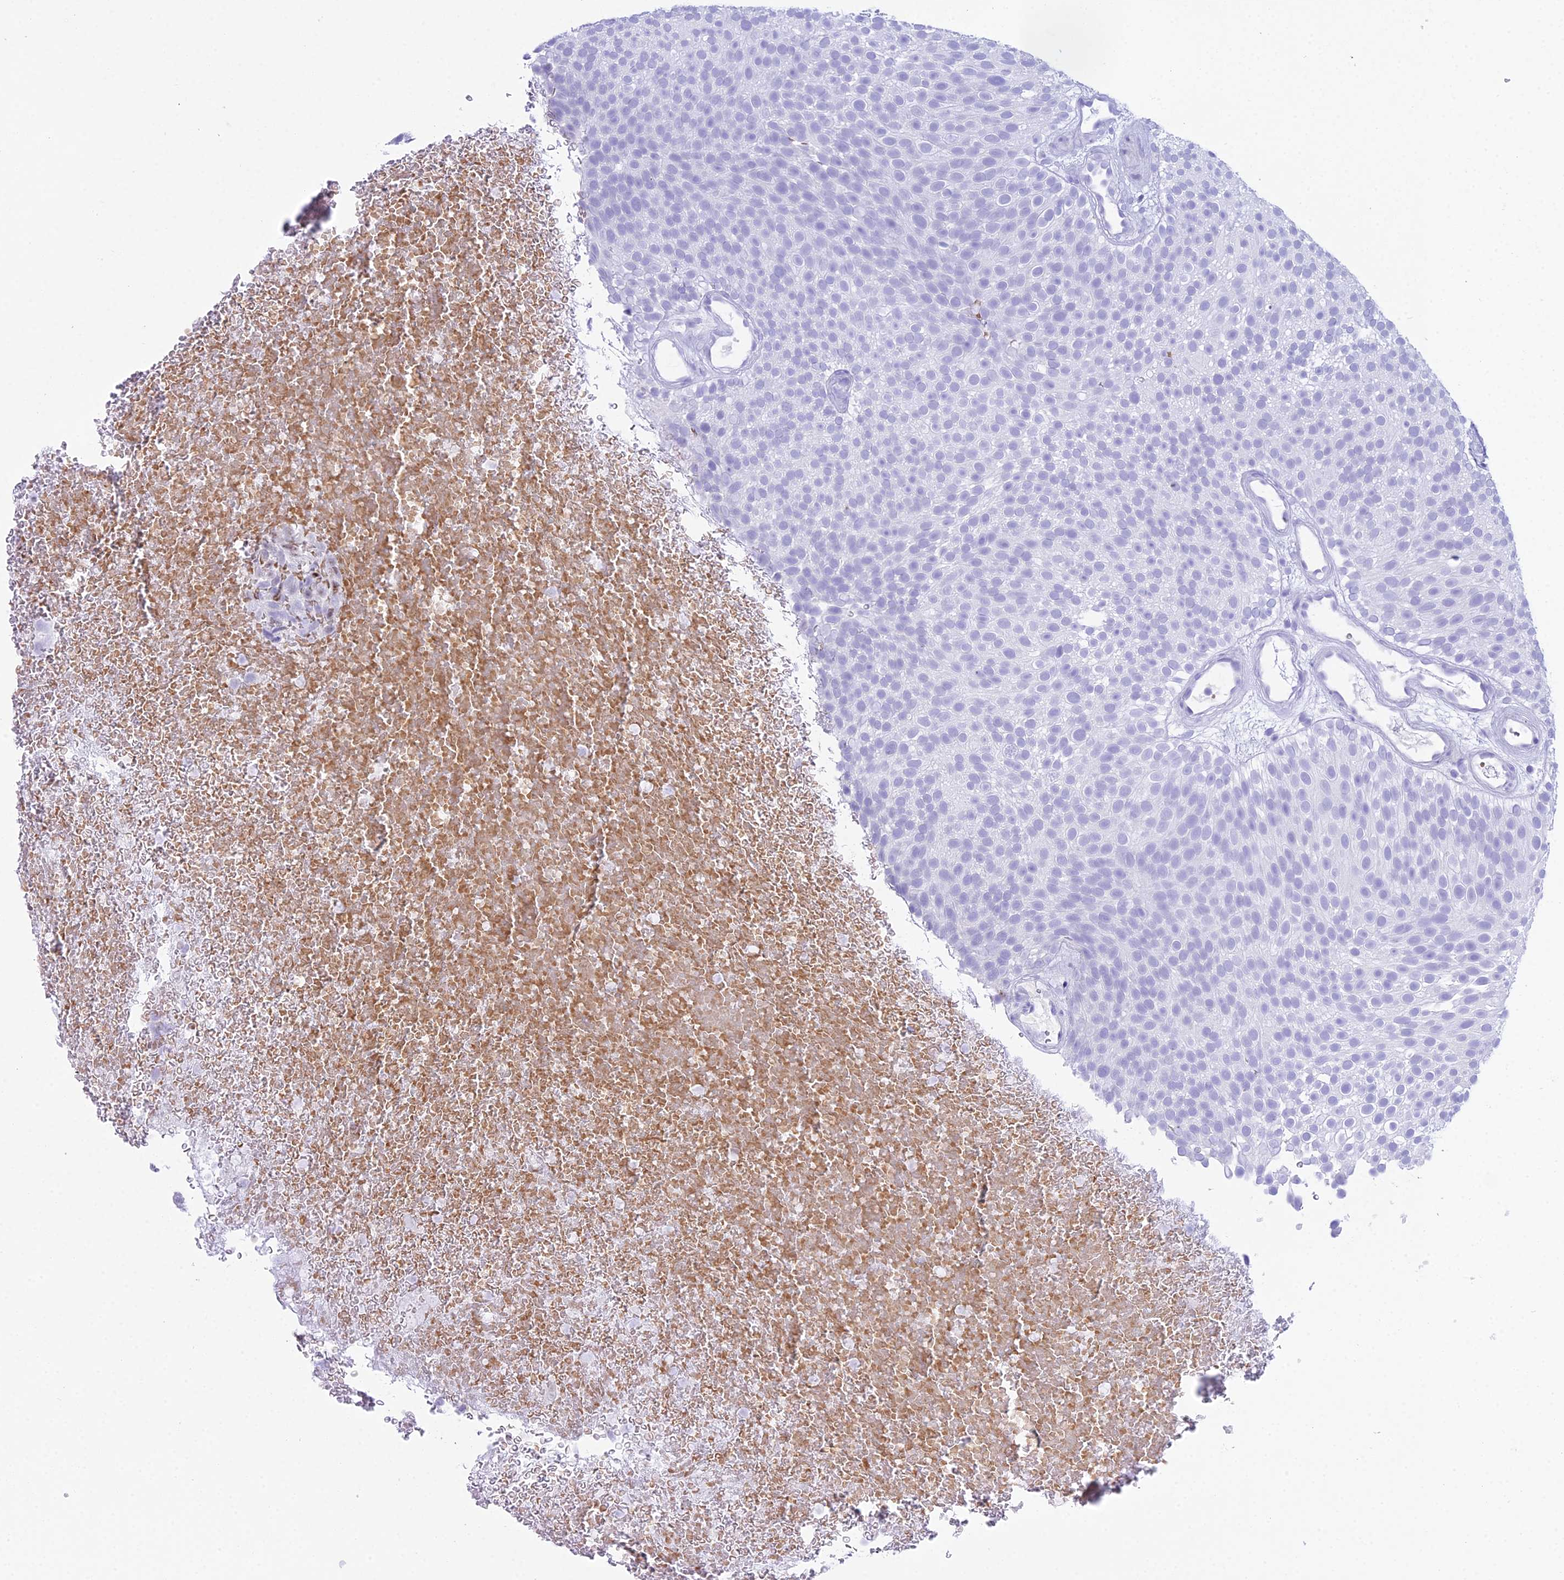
{"staining": {"intensity": "negative", "quantity": "none", "location": "none"}, "tissue": "urothelial cancer", "cell_type": "Tumor cells", "image_type": "cancer", "snomed": [{"axis": "morphology", "description": "Urothelial carcinoma, Low grade"}, {"axis": "topography", "description": "Urinary bladder"}], "caption": "This is an immunohistochemistry micrograph of urothelial cancer. There is no positivity in tumor cells.", "gene": "RNPS1", "patient": {"sex": "male", "age": 78}}